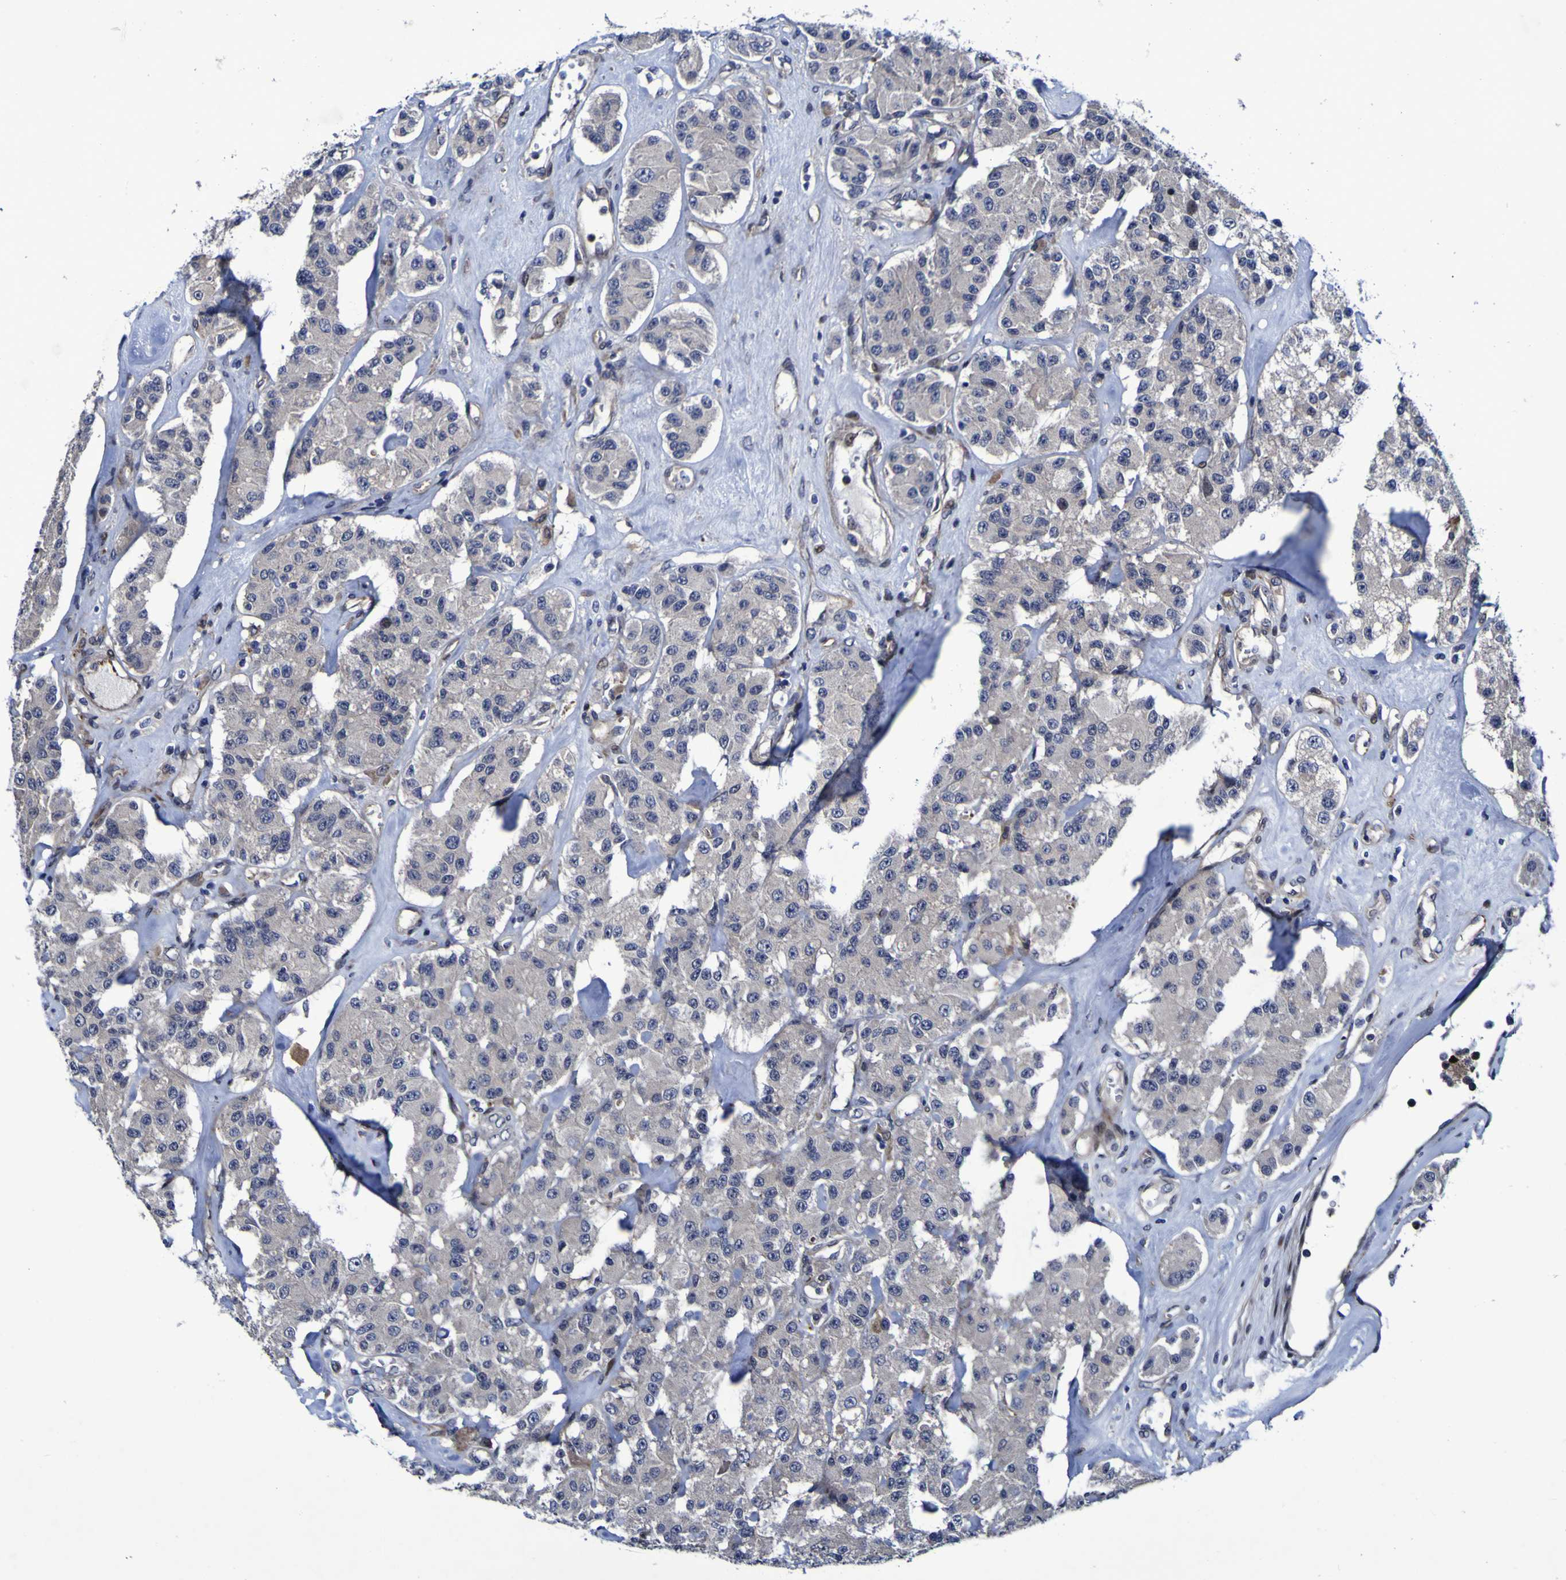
{"staining": {"intensity": "negative", "quantity": "none", "location": "none"}, "tissue": "carcinoid", "cell_type": "Tumor cells", "image_type": "cancer", "snomed": [{"axis": "morphology", "description": "Carcinoid, malignant, NOS"}, {"axis": "topography", "description": "Pancreas"}], "caption": "High power microscopy micrograph of an IHC image of malignant carcinoid, revealing no significant expression in tumor cells.", "gene": "MGLL", "patient": {"sex": "male", "age": 41}}